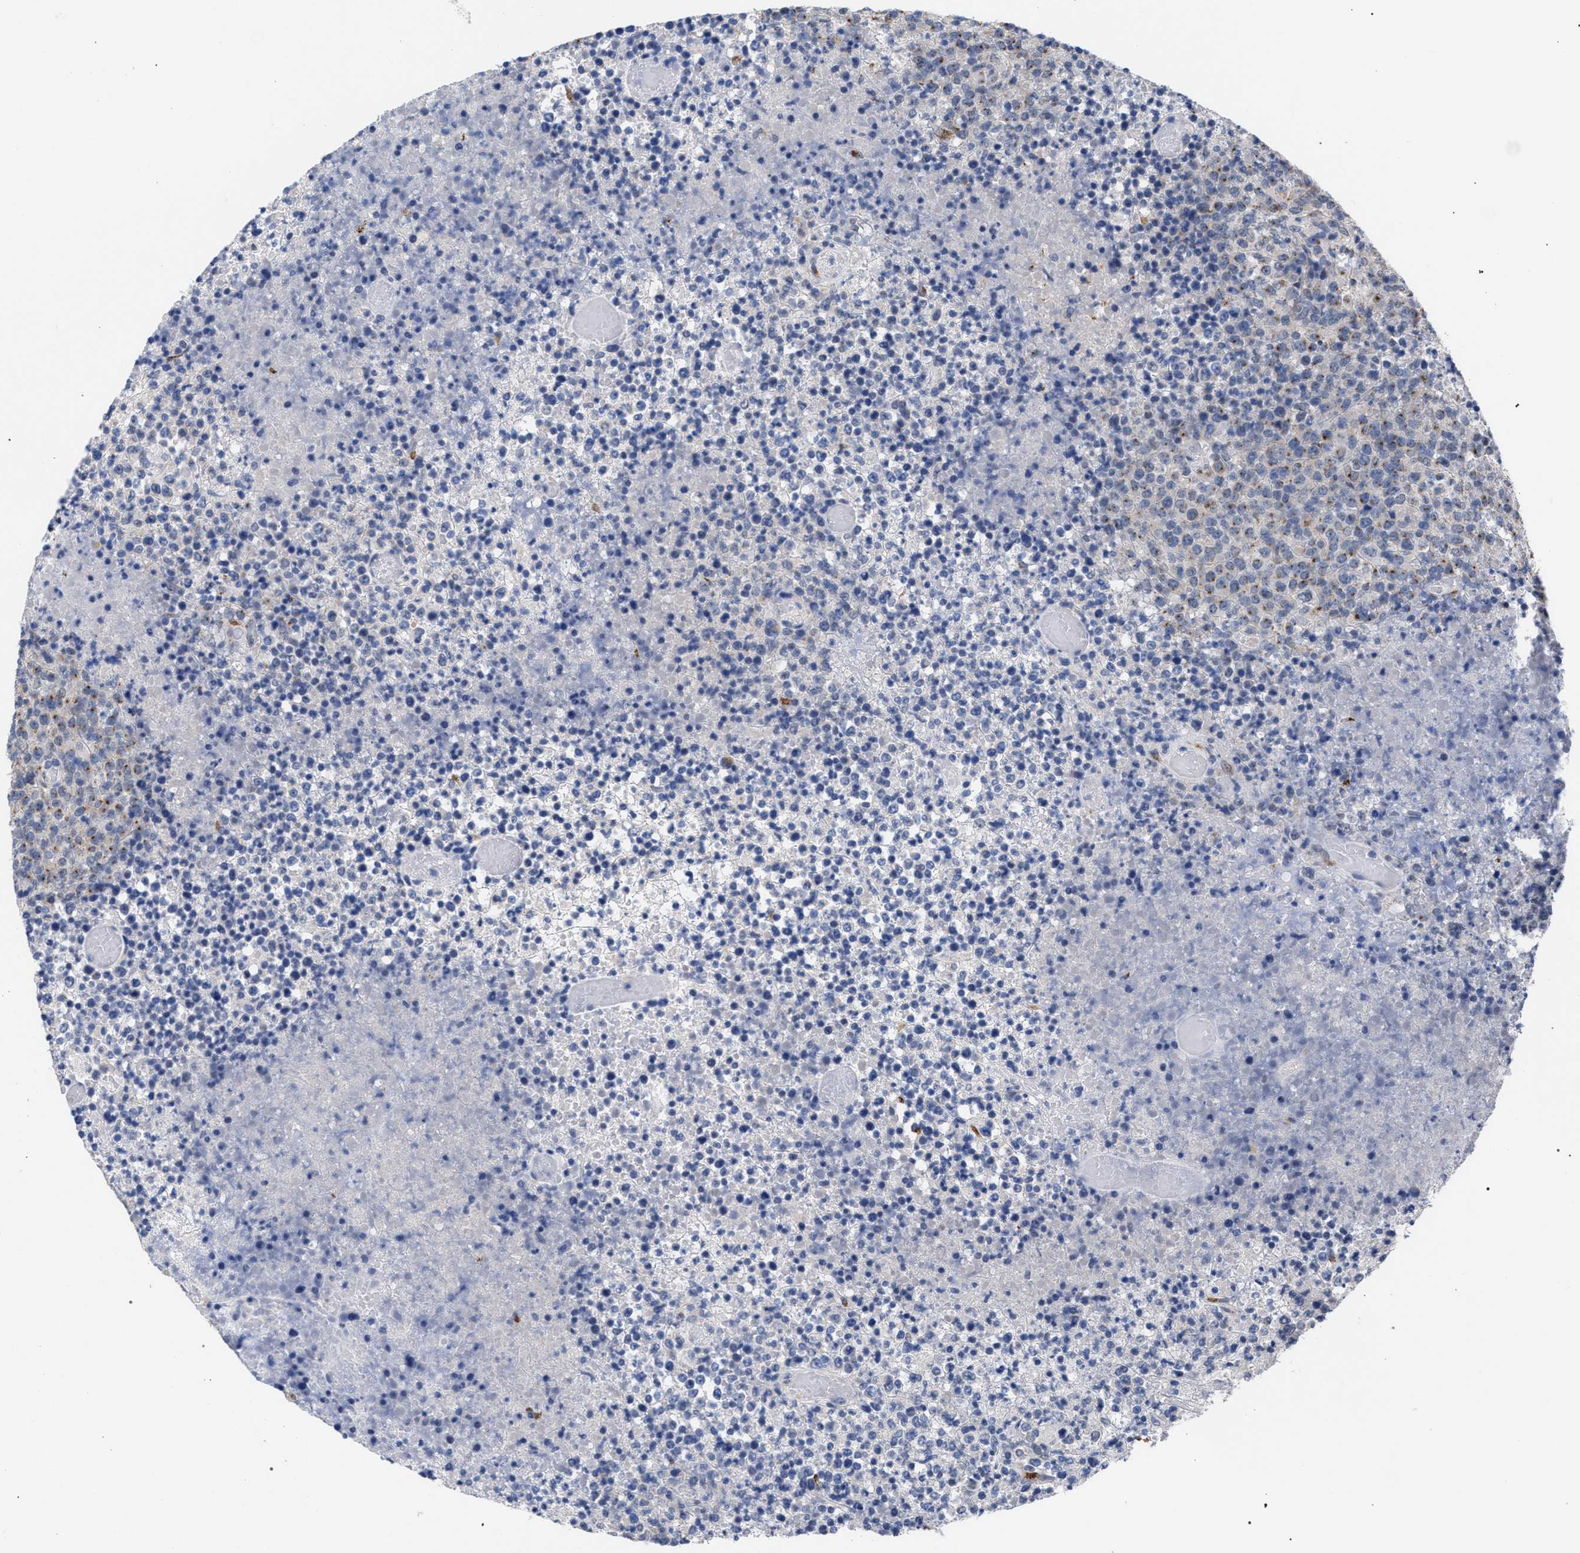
{"staining": {"intensity": "weak", "quantity": "25%-75%", "location": "cytoplasmic/membranous"}, "tissue": "lymphoma", "cell_type": "Tumor cells", "image_type": "cancer", "snomed": [{"axis": "morphology", "description": "Malignant lymphoma, non-Hodgkin's type, High grade"}, {"axis": "topography", "description": "Lymph node"}], "caption": "DAB (3,3'-diaminobenzidine) immunohistochemical staining of malignant lymphoma, non-Hodgkin's type (high-grade) demonstrates weak cytoplasmic/membranous protein positivity in approximately 25%-75% of tumor cells.", "gene": "GOLGA2", "patient": {"sex": "male", "age": 13}}